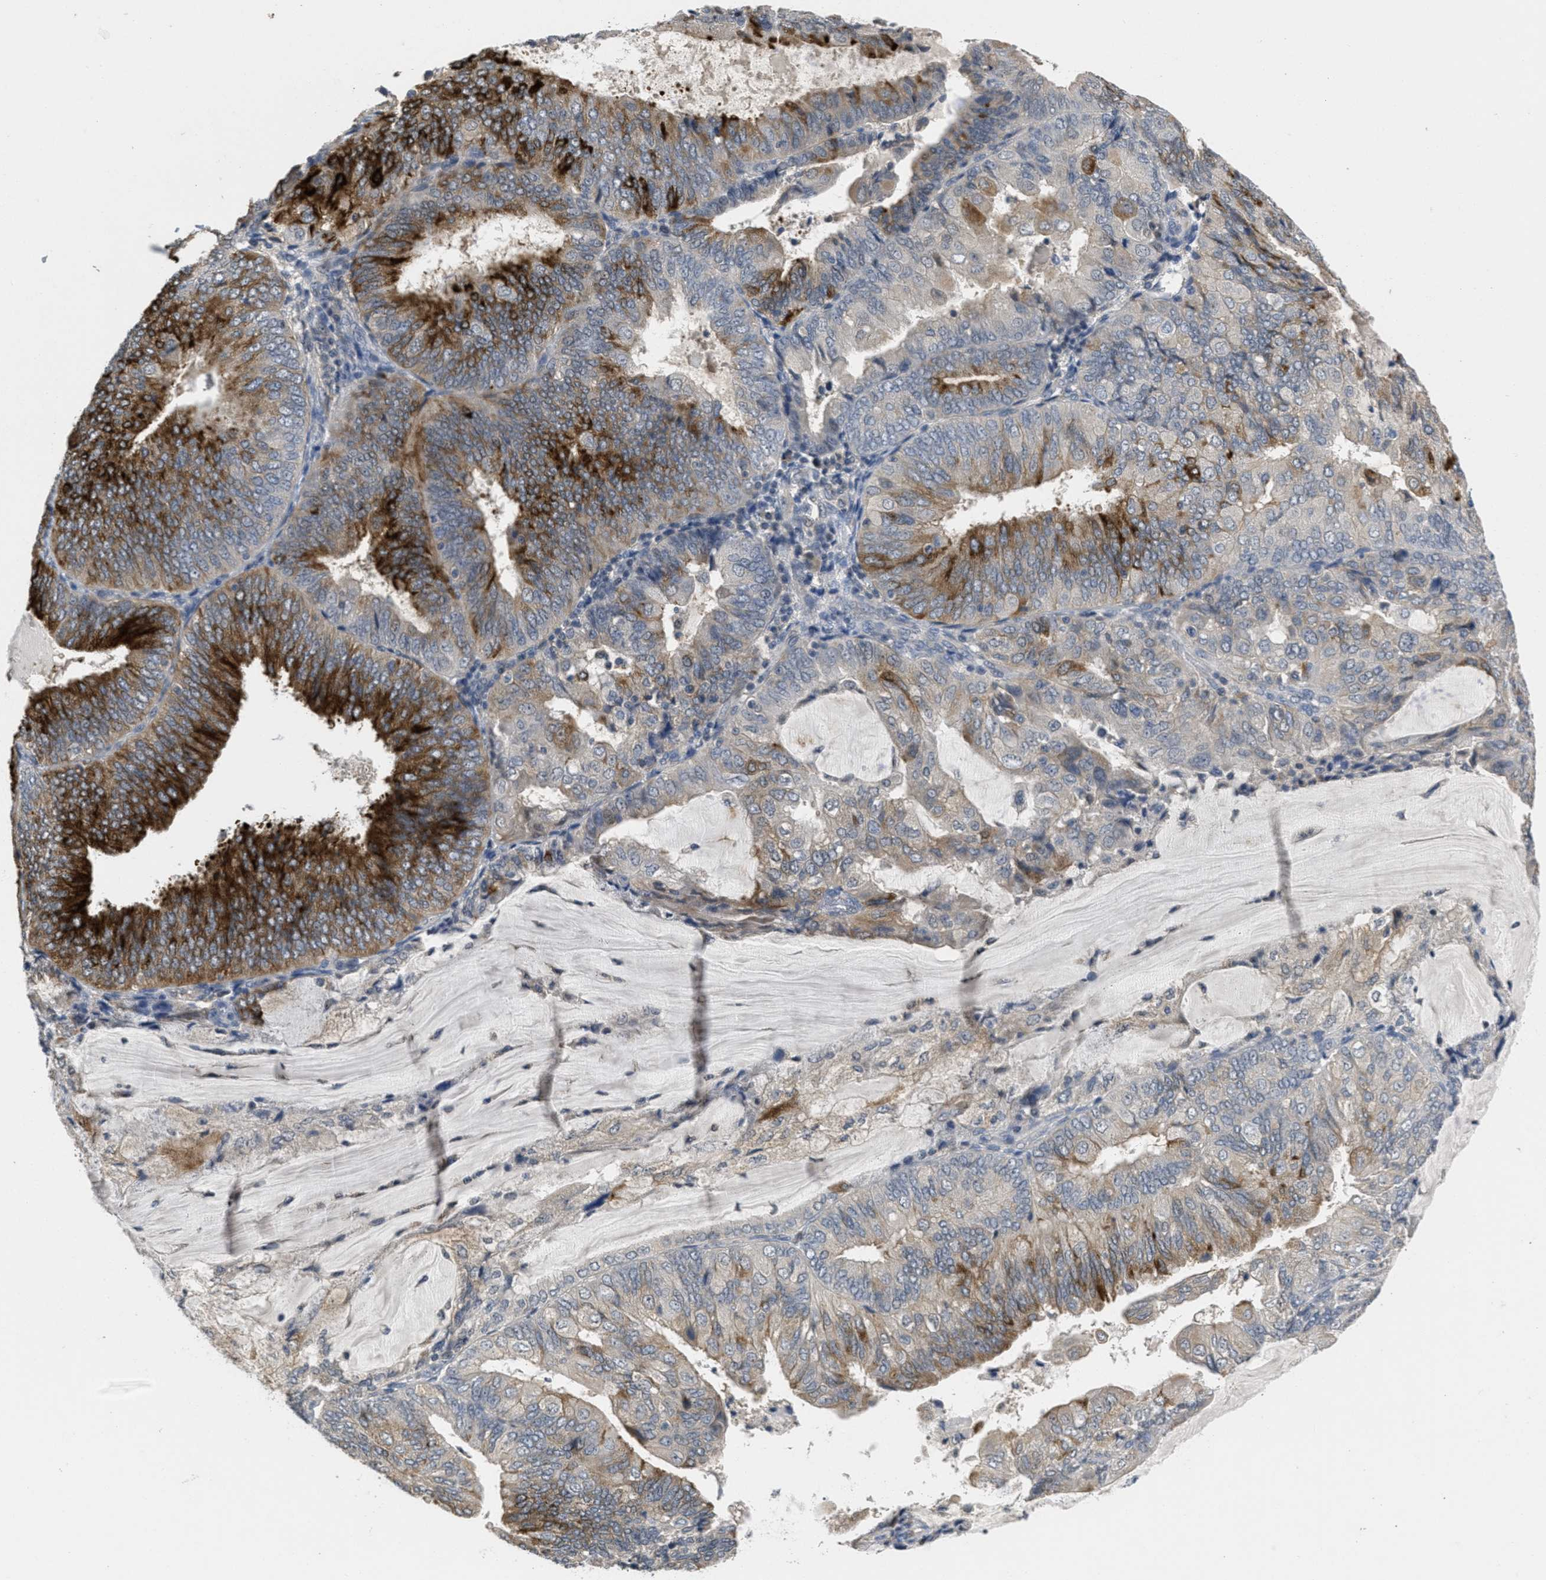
{"staining": {"intensity": "strong", "quantity": "25%-75%", "location": "cytoplasmic/membranous"}, "tissue": "endometrial cancer", "cell_type": "Tumor cells", "image_type": "cancer", "snomed": [{"axis": "morphology", "description": "Adenocarcinoma, NOS"}, {"axis": "topography", "description": "Endometrium"}], "caption": "High-power microscopy captured an immunohistochemistry micrograph of endometrial adenocarcinoma, revealing strong cytoplasmic/membranous positivity in about 25%-75% of tumor cells.", "gene": "ANGPT1", "patient": {"sex": "female", "age": 81}}